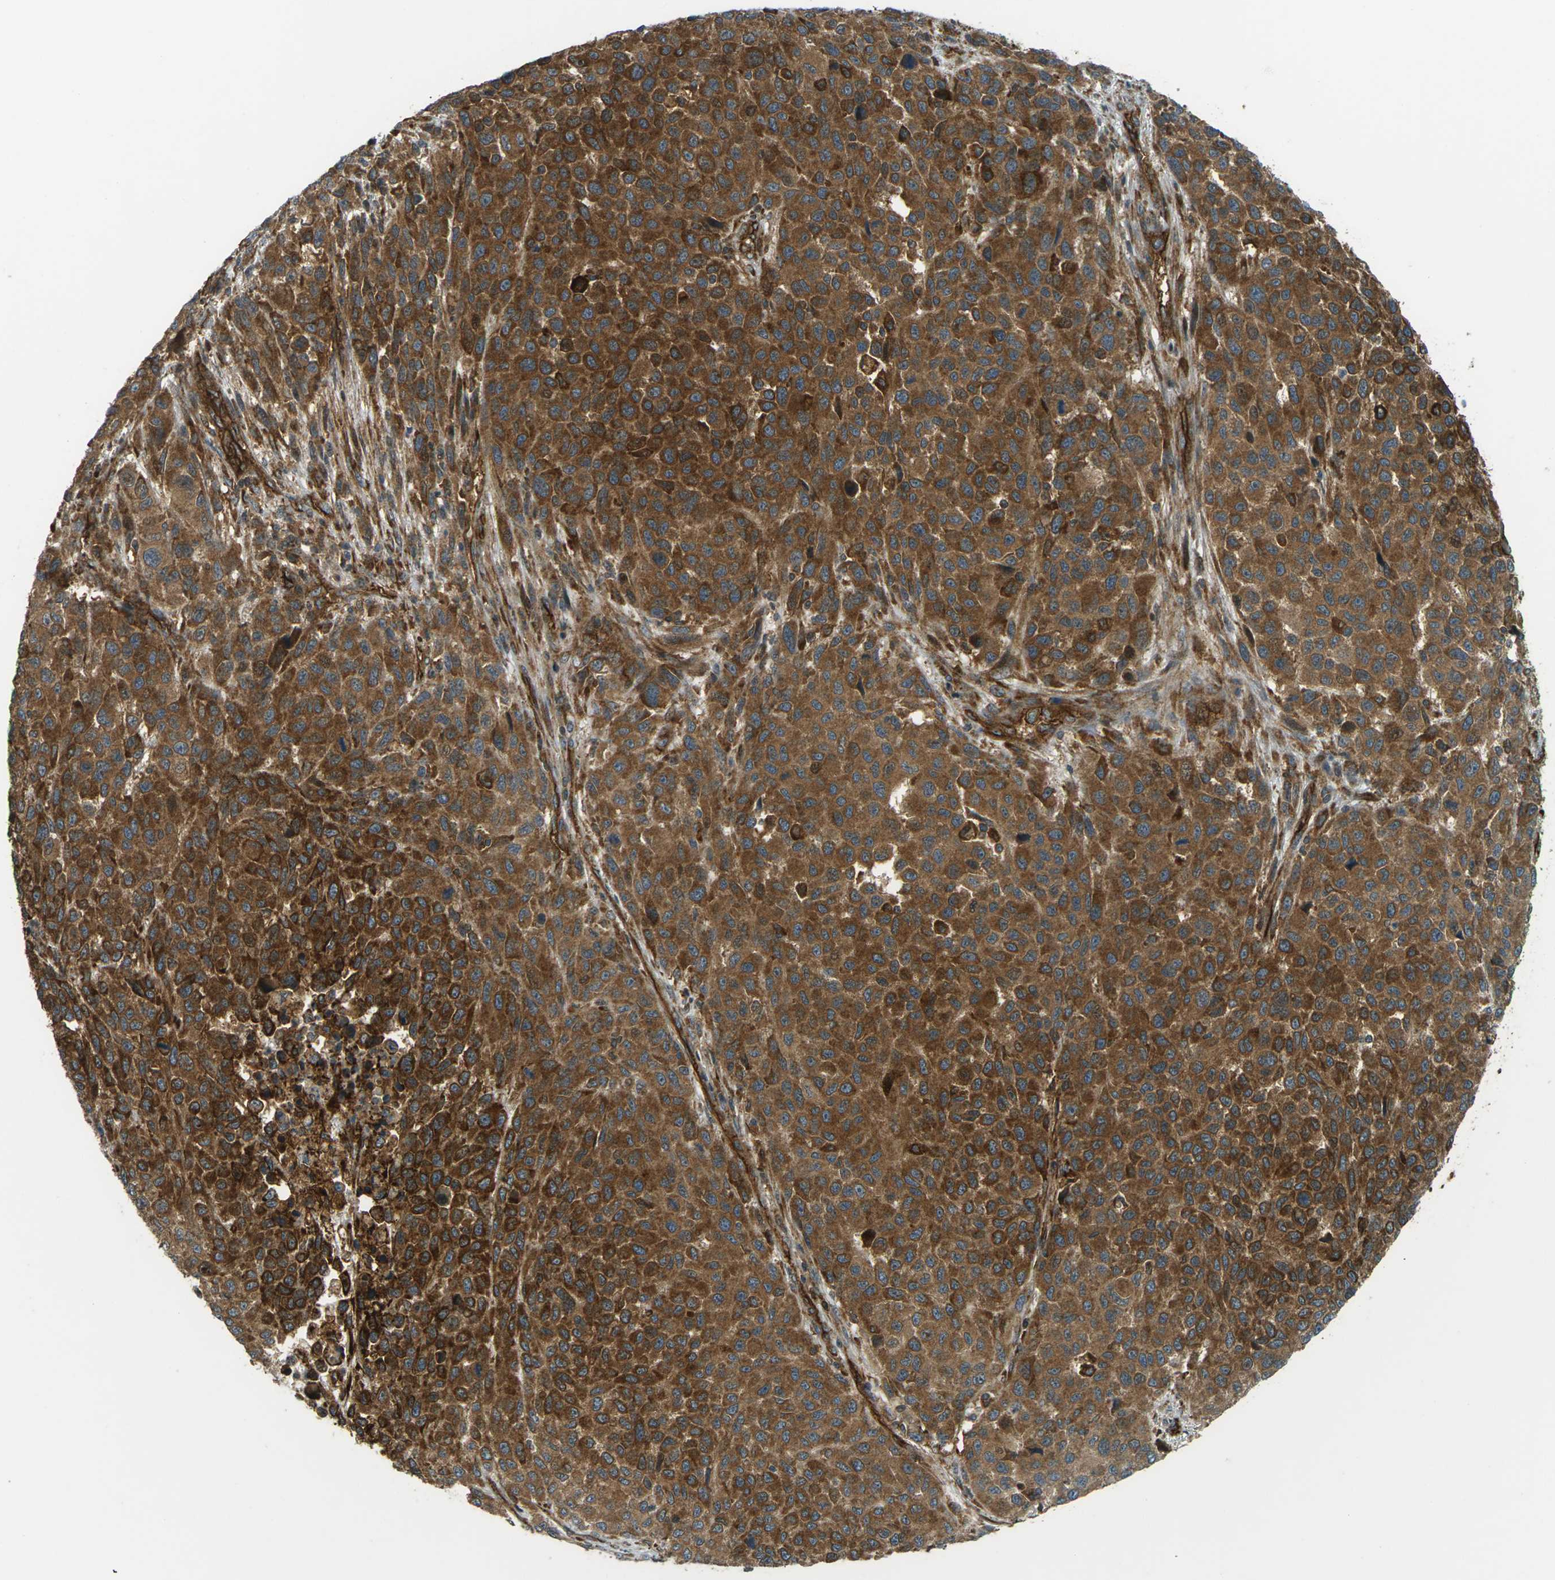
{"staining": {"intensity": "moderate", "quantity": ">75%", "location": "cytoplasmic/membranous"}, "tissue": "melanoma", "cell_type": "Tumor cells", "image_type": "cancer", "snomed": [{"axis": "morphology", "description": "Malignant melanoma, Metastatic site"}, {"axis": "topography", "description": "Lymph node"}], "caption": "Brown immunohistochemical staining in melanoma reveals moderate cytoplasmic/membranous expression in approximately >75% of tumor cells.", "gene": "S1PR1", "patient": {"sex": "male", "age": 61}}